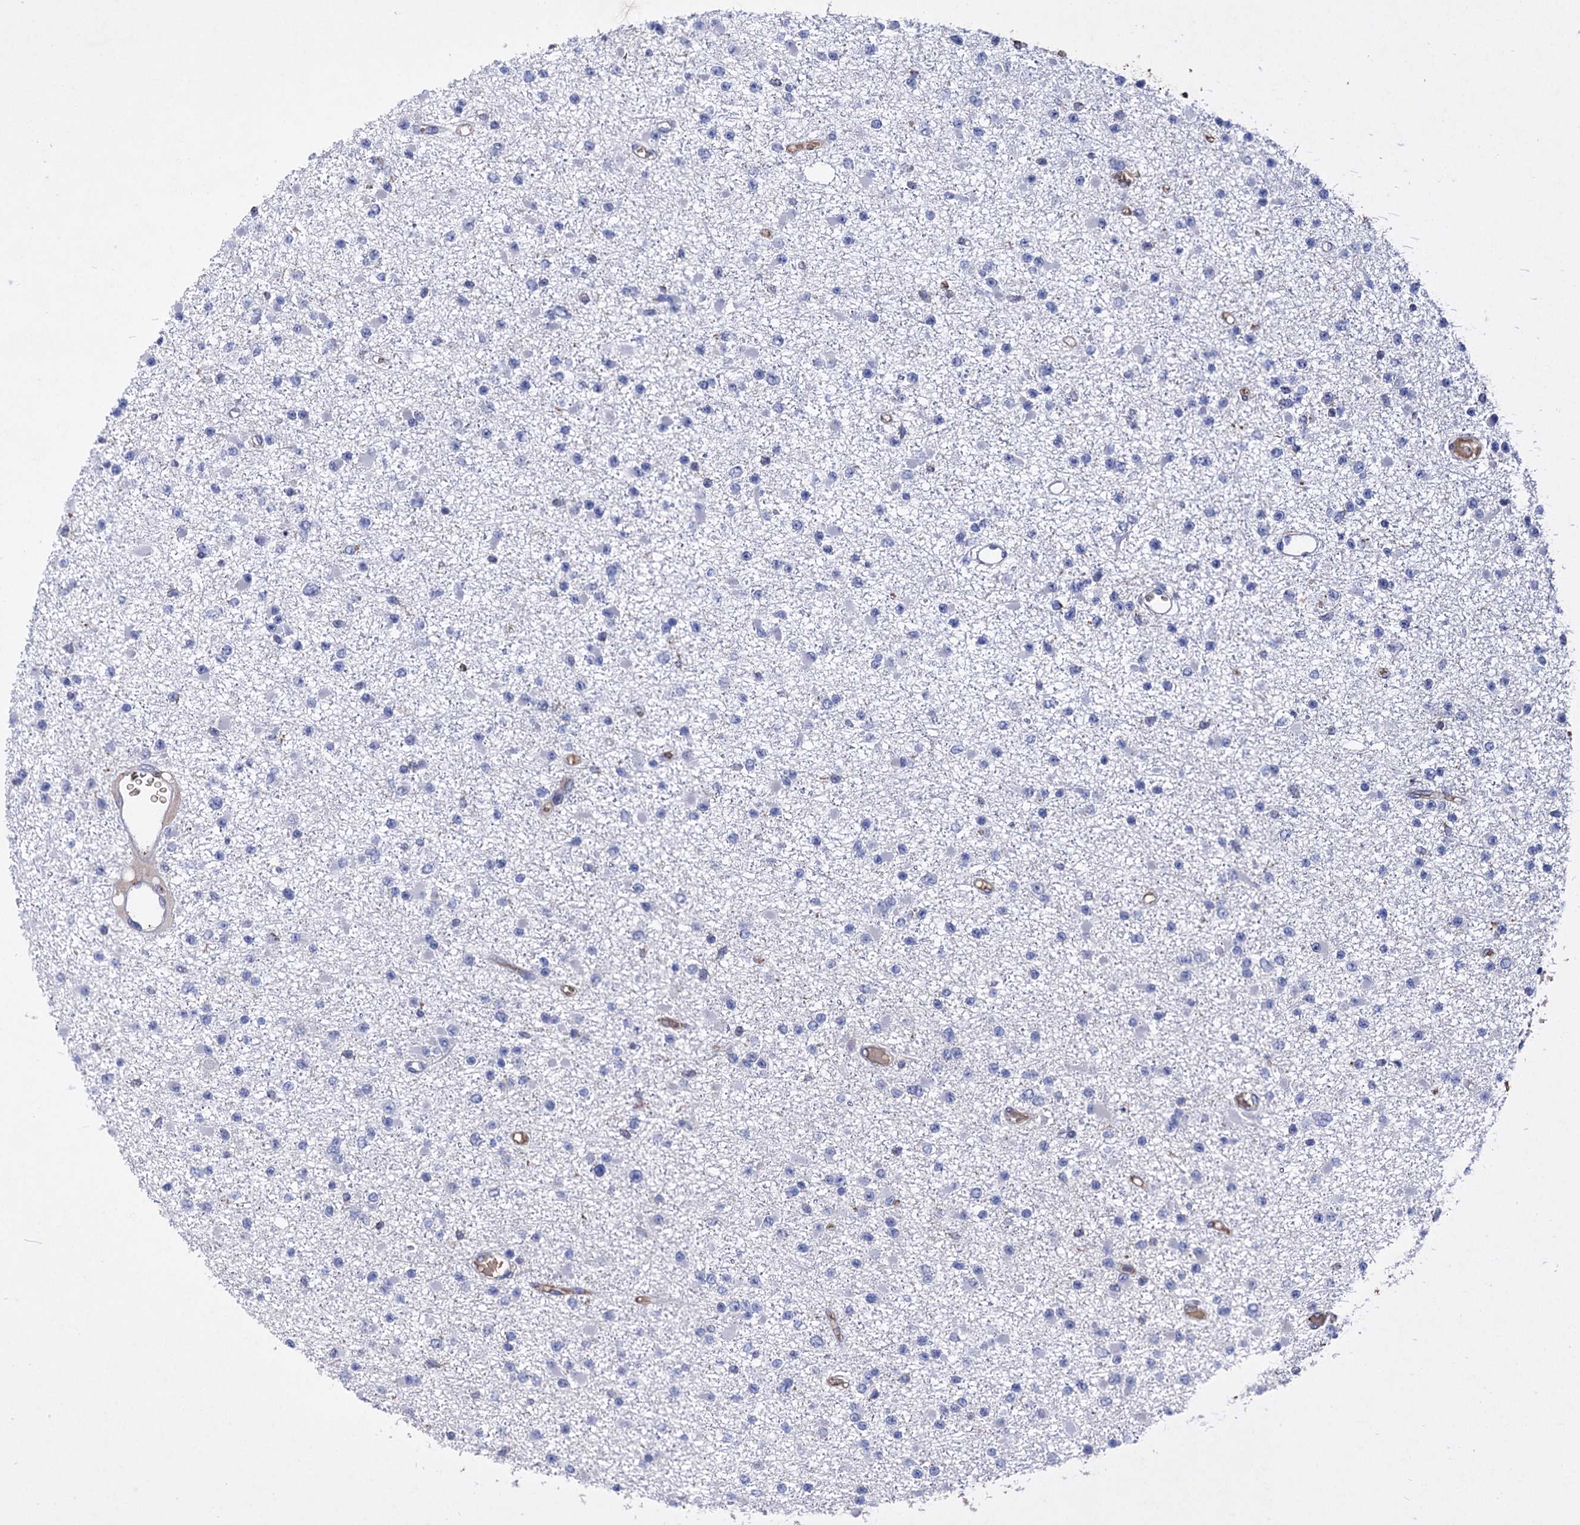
{"staining": {"intensity": "negative", "quantity": "none", "location": "none"}, "tissue": "glioma", "cell_type": "Tumor cells", "image_type": "cancer", "snomed": [{"axis": "morphology", "description": "Glioma, malignant, Low grade"}, {"axis": "topography", "description": "Brain"}], "caption": "Immunohistochemistry of human glioma displays no staining in tumor cells.", "gene": "STING1", "patient": {"sex": "female", "age": 22}}